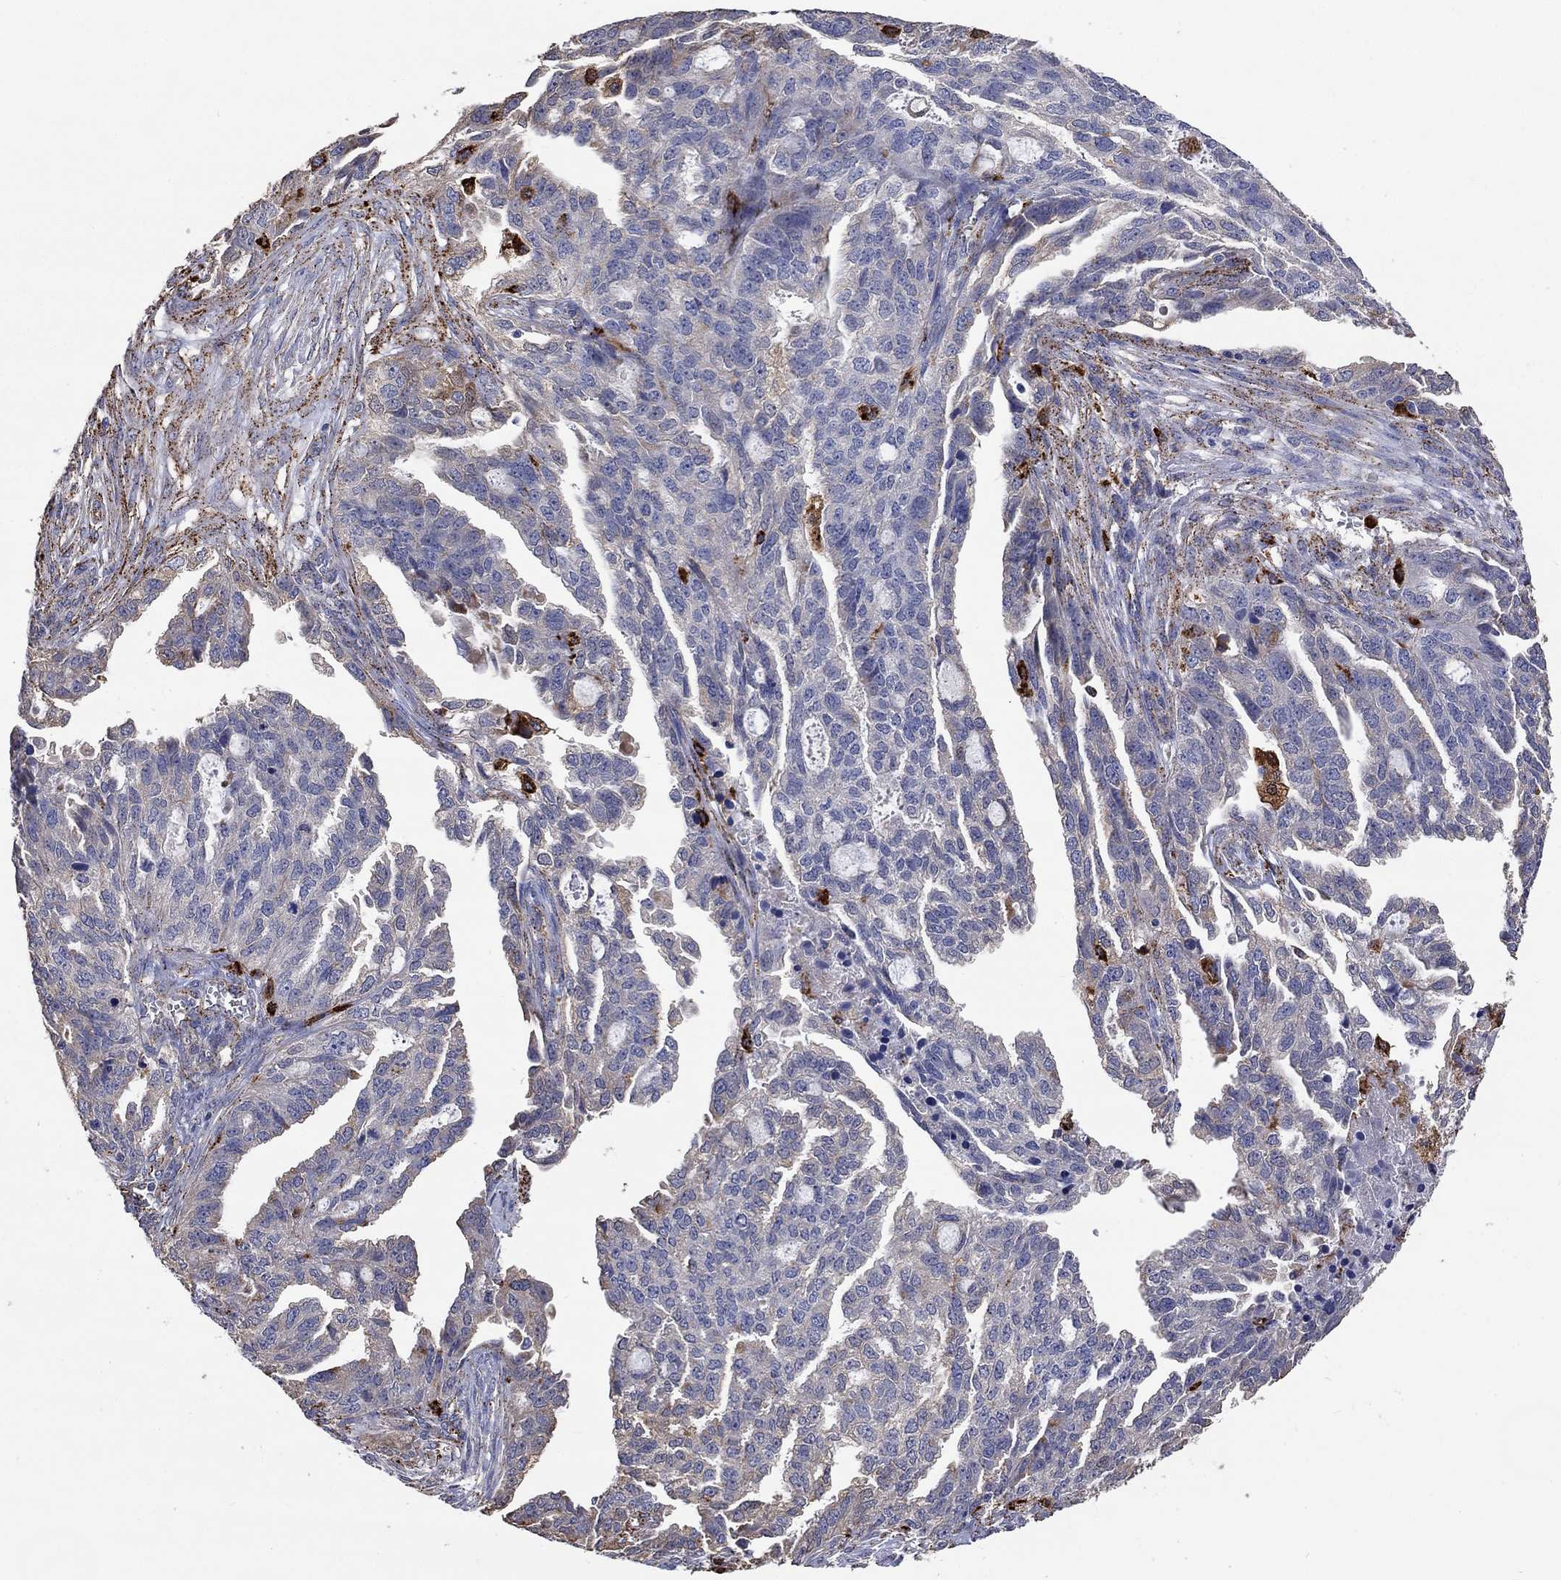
{"staining": {"intensity": "moderate", "quantity": "<25%", "location": "cytoplasmic/membranous"}, "tissue": "ovarian cancer", "cell_type": "Tumor cells", "image_type": "cancer", "snomed": [{"axis": "morphology", "description": "Cystadenocarcinoma, serous, NOS"}, {"axis": "topography", "description": "Ovary"}], "caption": "A micrograph showing moderate cytoplasmic/membranous staining in approximately <25% of tumor cells in ovarian serous cystadenocarcinoma, as visualized by brown immunohistochemical staining.", "gene": "CTSB", "patient": {"sex": "female", "age": 51}}